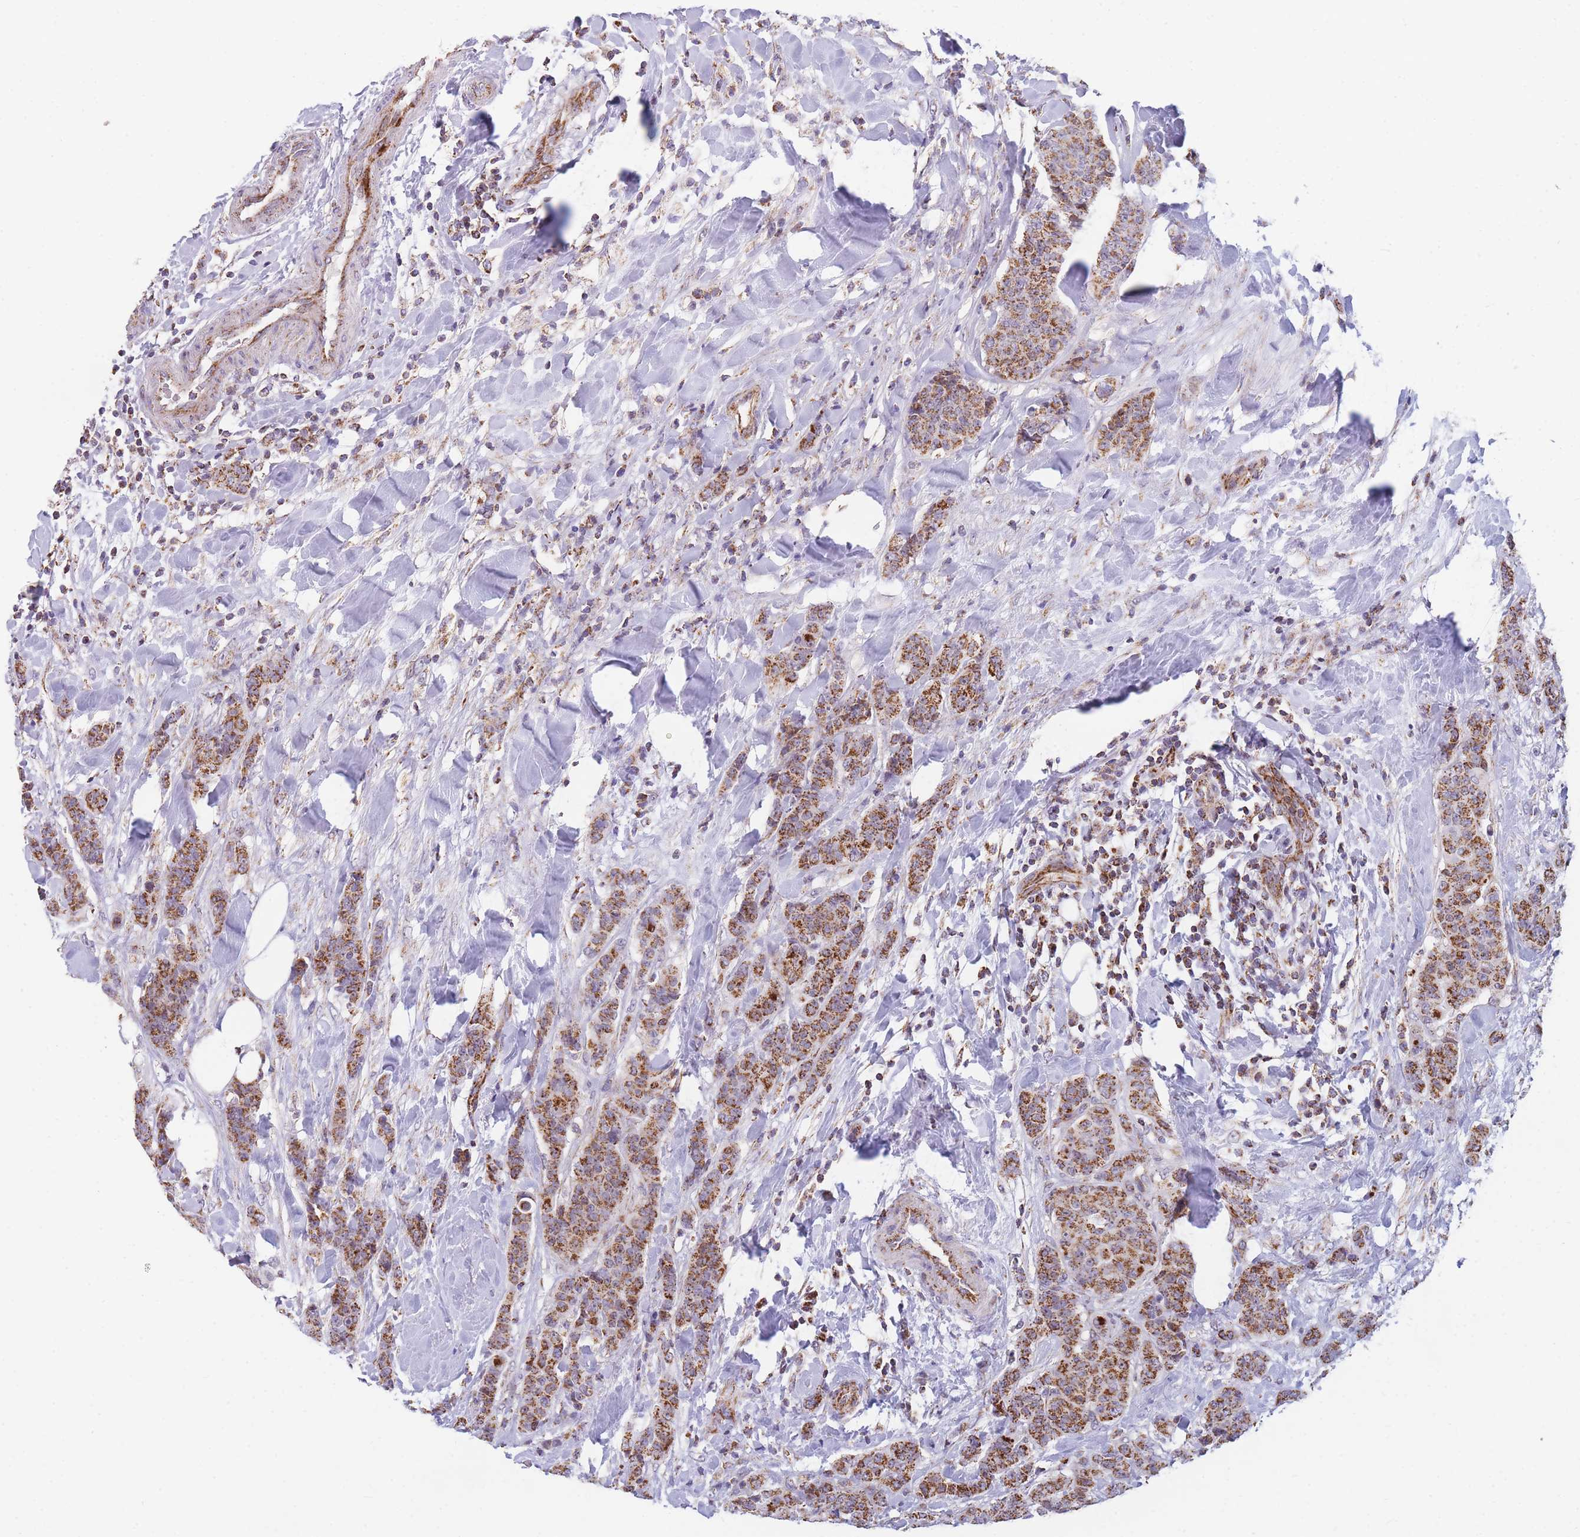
{"staining": {"intensity": "strong", "quantity": ">75%", "location": "cytoplasmic/membranous"}, "tissue": "breast cancer", "cell_type": "Tumor cells", "image_type": "cancer", "snomed": [{"axis": "morphology", "description": "Duct carcinoma"}, {"axis": "topography", "description": "Breast"}], "caption": "Immunohistochemistry image of invasive ductal carcinoma (breast) stained for a protein (brown), which demonstrates high levels of strong cytoplasmic/membranous positivity in about >75% of tumor cells.", "gene": "DDX49", "patient": {"sex": "female", "age": 40}}